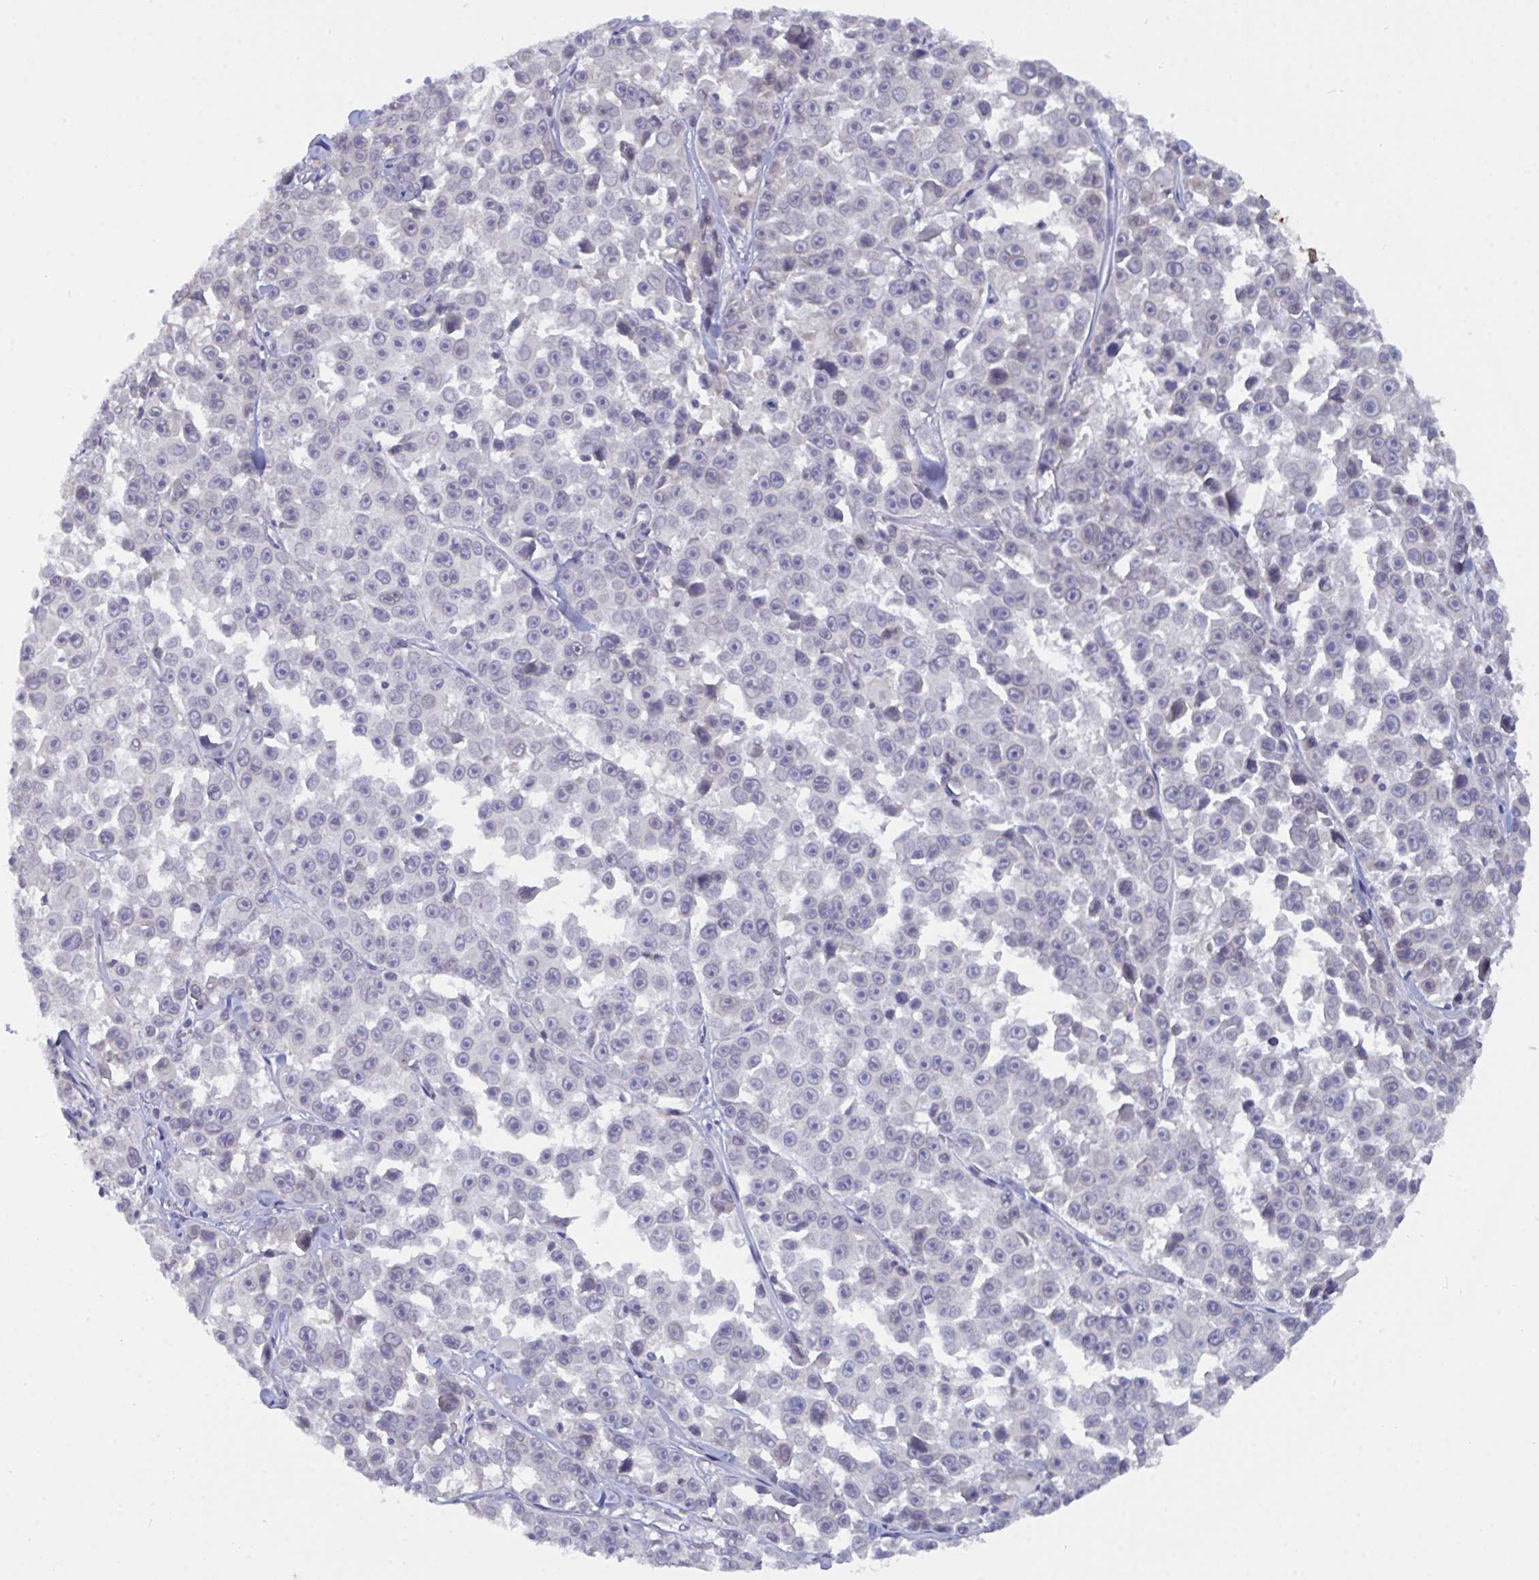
{"staining": {"intensity": "negative", "quantity": "none", "location": "none"}, "tissue": "melanoma", "cell_type": "Tumor cells", "image_type": "cancer", "snomed": [{"axis": "morphology", "description": "Malignant melanoma, NOS"}, {"axis": "topography", "description": "Skin"}], "caption": "The immunohistochemistry micrograph has no significant expression in tumor cells of melanoma tissue.", "gene": "SERPINB13", "patient": {"sex": "female", "age": 66}}